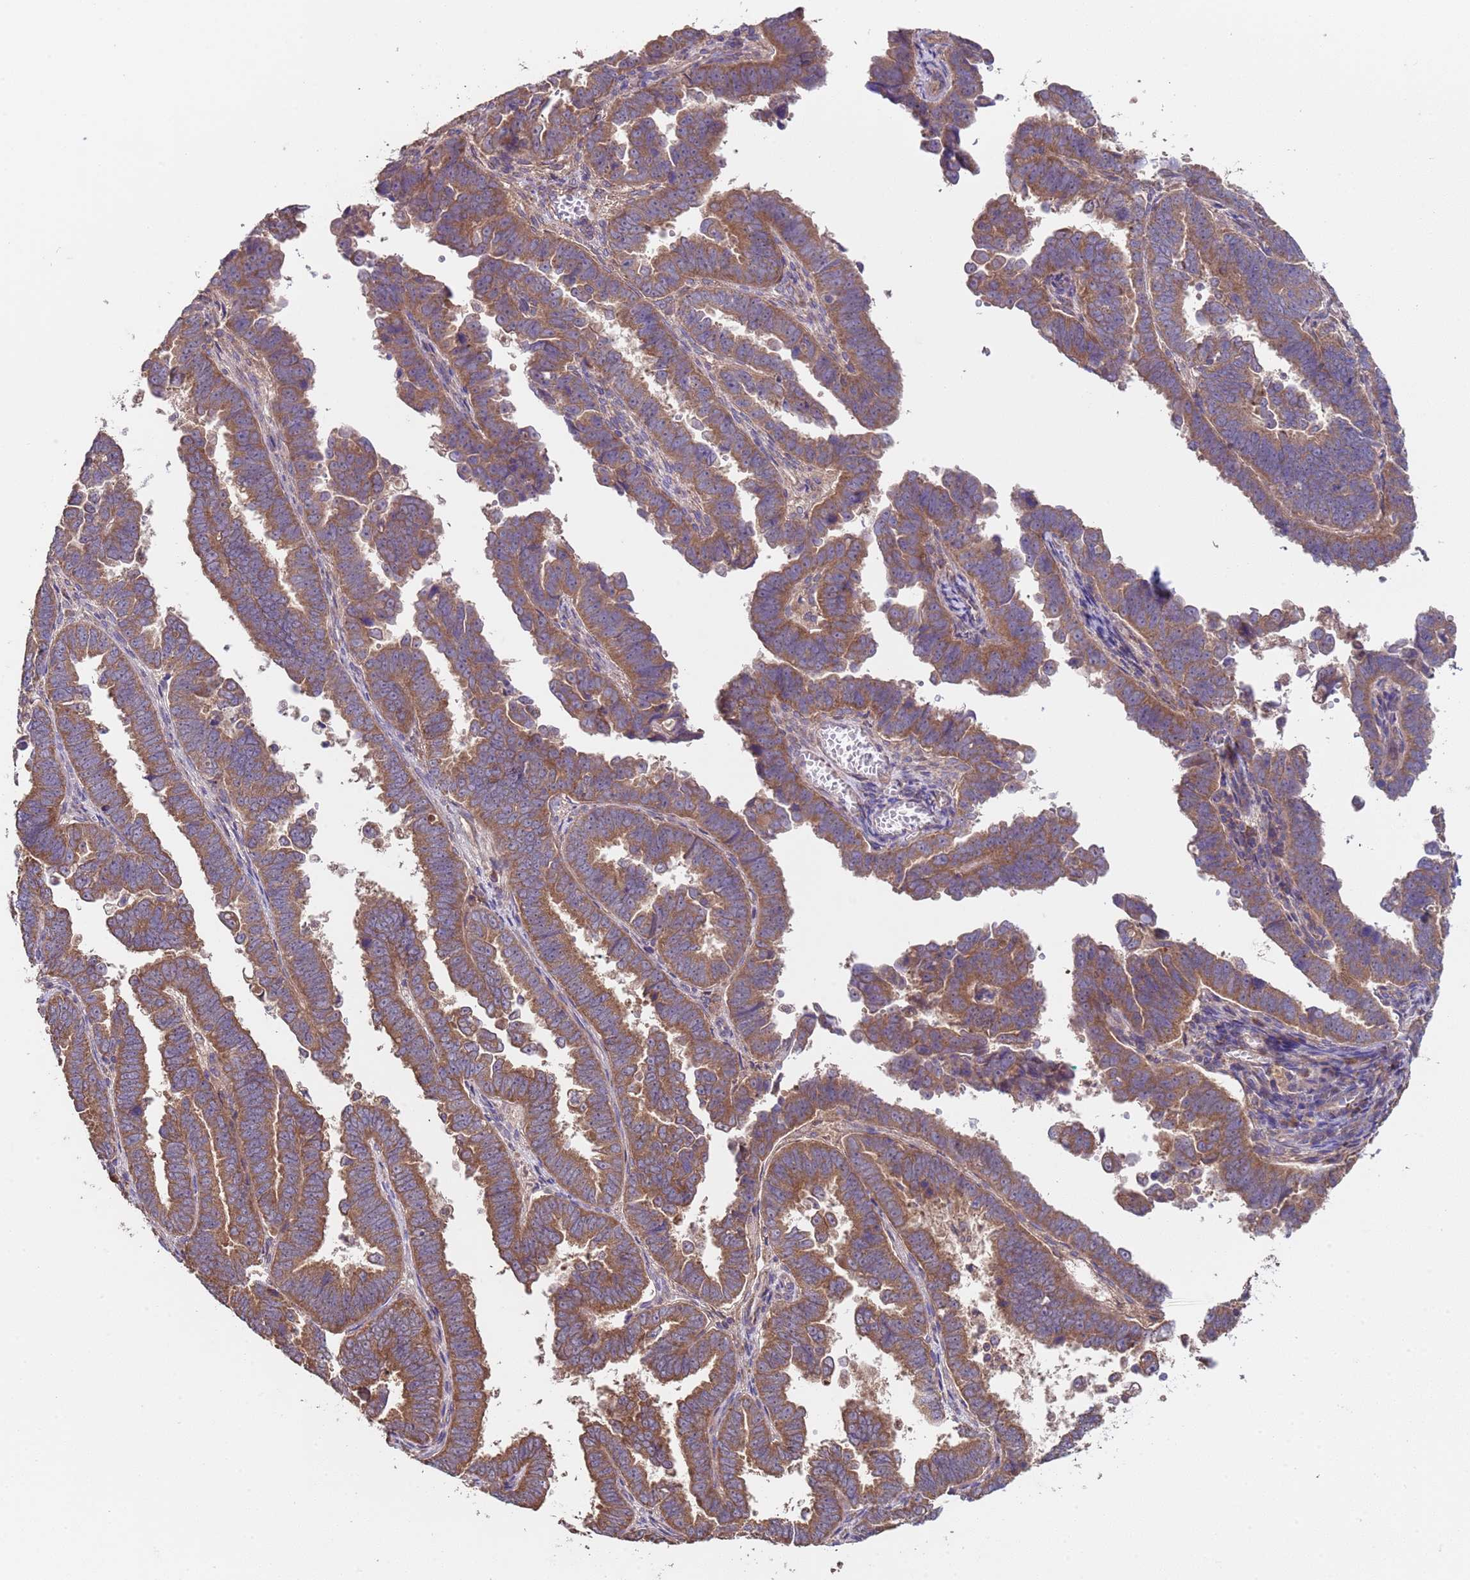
{"staining": {"intensity": "moderate", "quantity": ">75%", "location": "cytoplasmic/membranous"}, "tissue": "endometrial cancer", "cell_type": "Tumor cells", "image_type": "cancer", "snomed": [{"axis": "morphology", "description": "Adenocarcinoma, NOS"}, {"axis": "topography", "description": "Endometrium"}], "caption": "Immunohistochemistry (IHC) photomicrograph of endometrial cancer (adenocarcinoma) stained for a protein (brown), which shows medium levels of moderate cytoplasmic/membranous positivity in approximately >75% of tumor cells.", "gene": "EEF1AKMT1", "patient": {"sex": "female", "age": 75}}